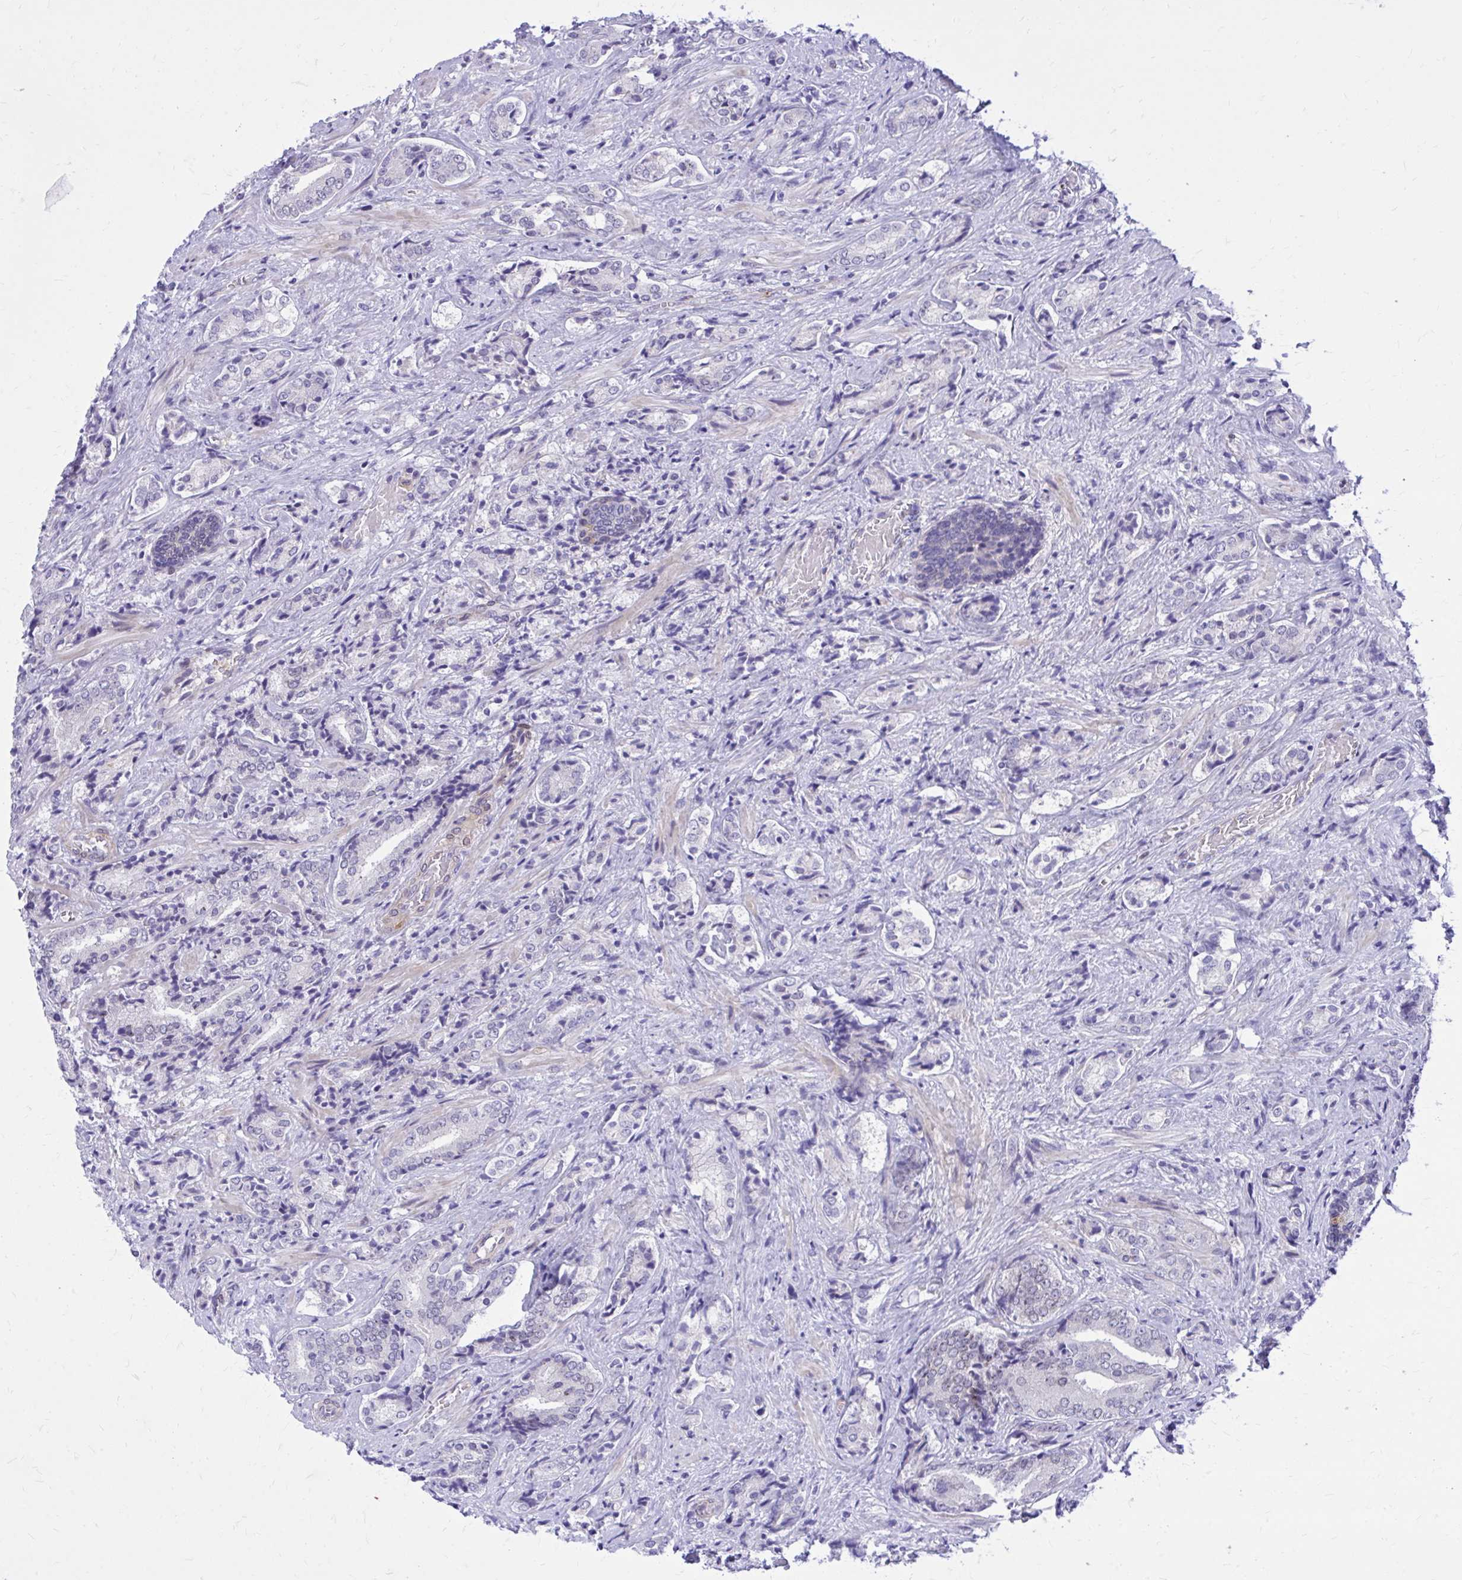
{"staining": {"intensity": "negative", "quantity": "none", "location": "none"}, "tissue": "prostate cancer", "cell_type": "Tumor cells", "image_type": "cancer", "snomed": [{"axis": "morphology", "description": "Adenocarcinoma, High grade"}, {"axis": "topography", "description": "Prostate"}], "caption": "Prostate high-grade adenocarcinoma stained for a protein using immunohistochemistry (IHC) exhibits no expression tumor cells.", "gene": "ADAMTSL1", "patient": {"sex": "male", "age": 62}}